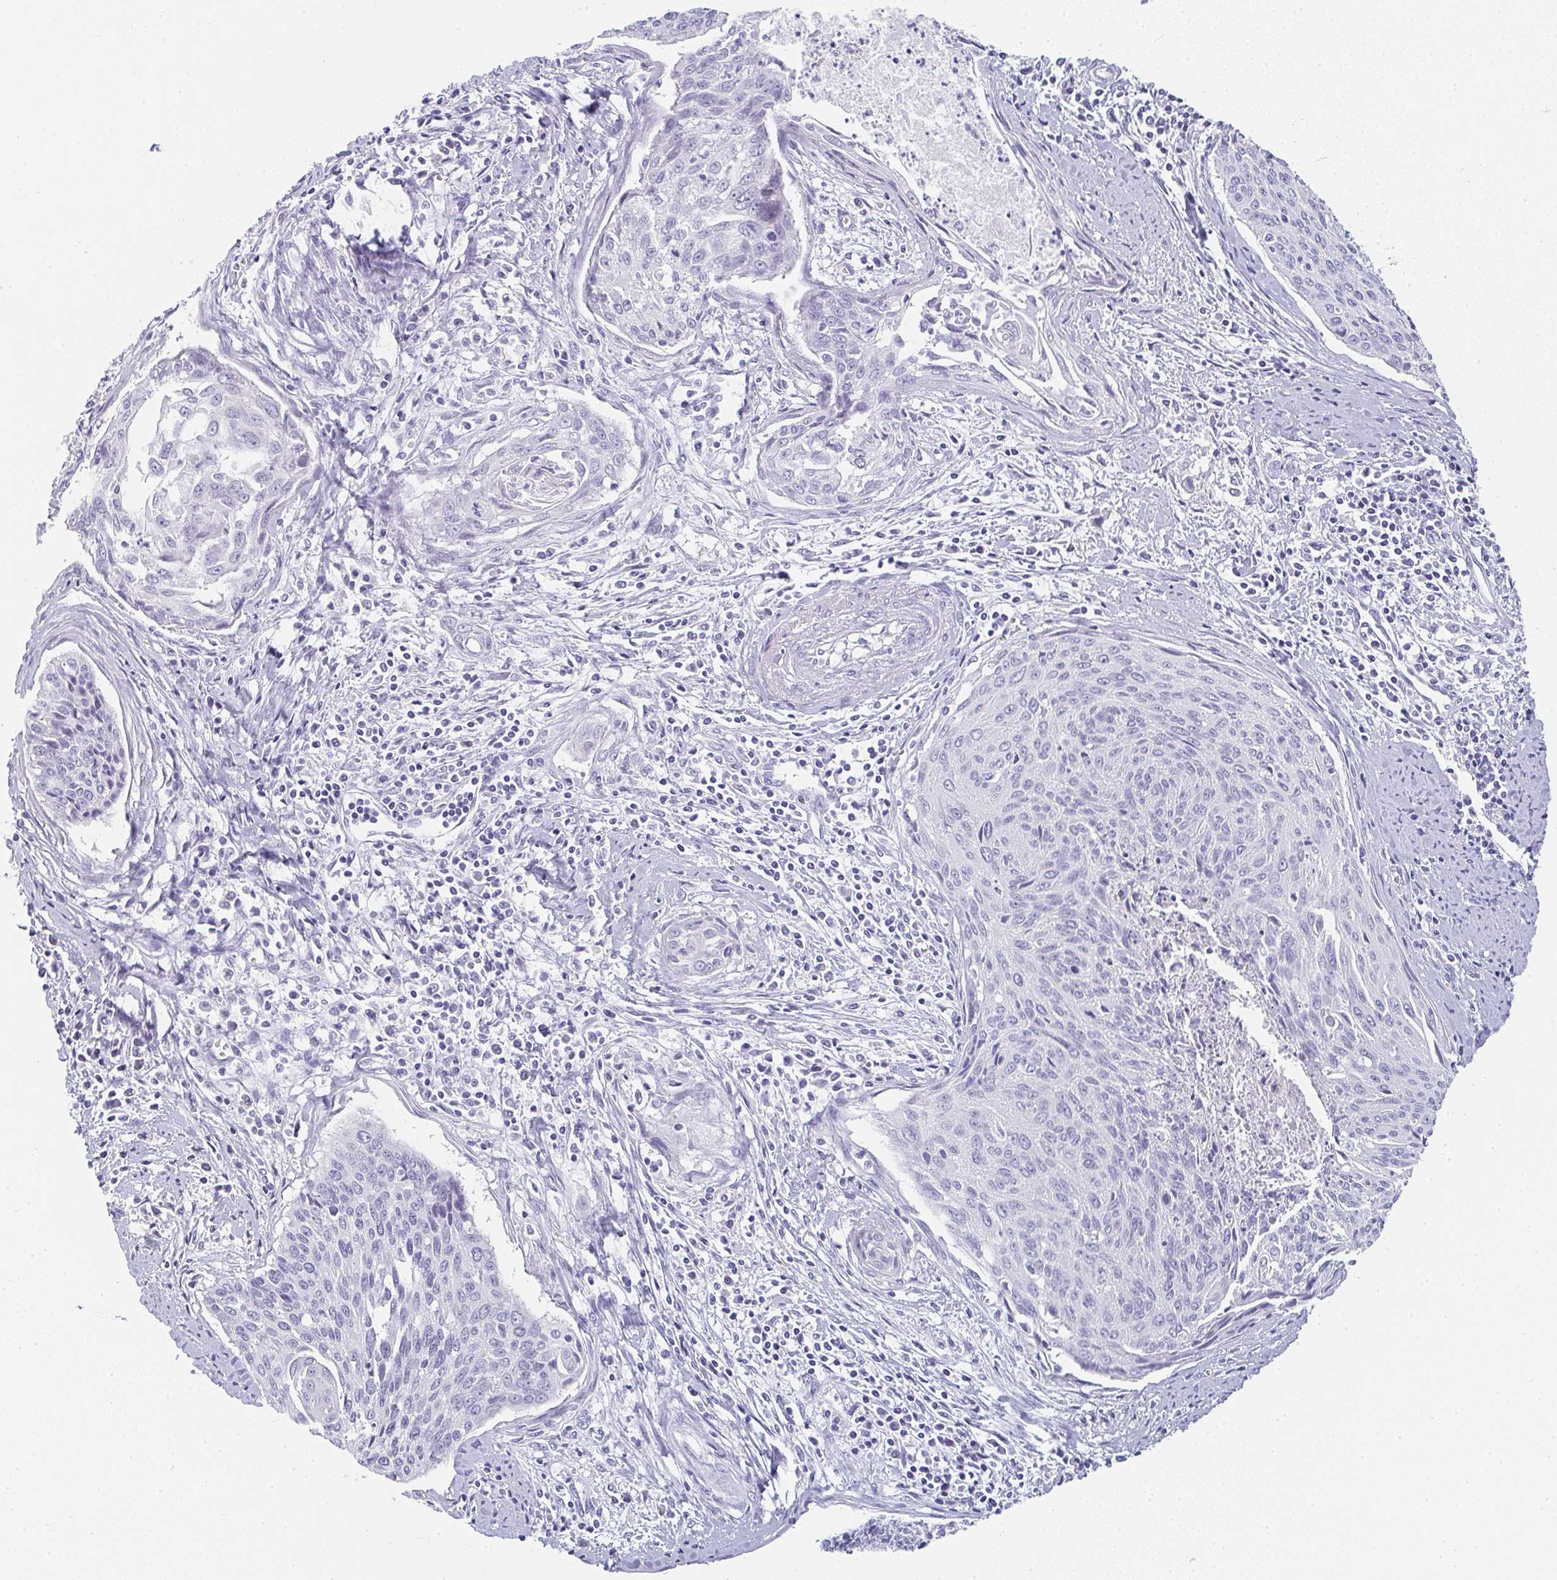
{"staining": {"intensity": "negative", "quantity": "none", "location": "none"}, "tissue": "cervical cancer", "cell_type": "Tumor cells", "image_type": "cancer", "snomed": [{"axis": "morphology", "description": "Squamous cell carcinoma, NOS"}, {"axis": "topography", "description": "Cervix"}], "caption": "DAB immunohistochemical staining of squamous cell carcinoma (cervical) reveals no significant positivity in tumor cells. Nuclei are stained in blue.", "gene": "NEU2", "patient": {"sex": "female", "age": 55}}